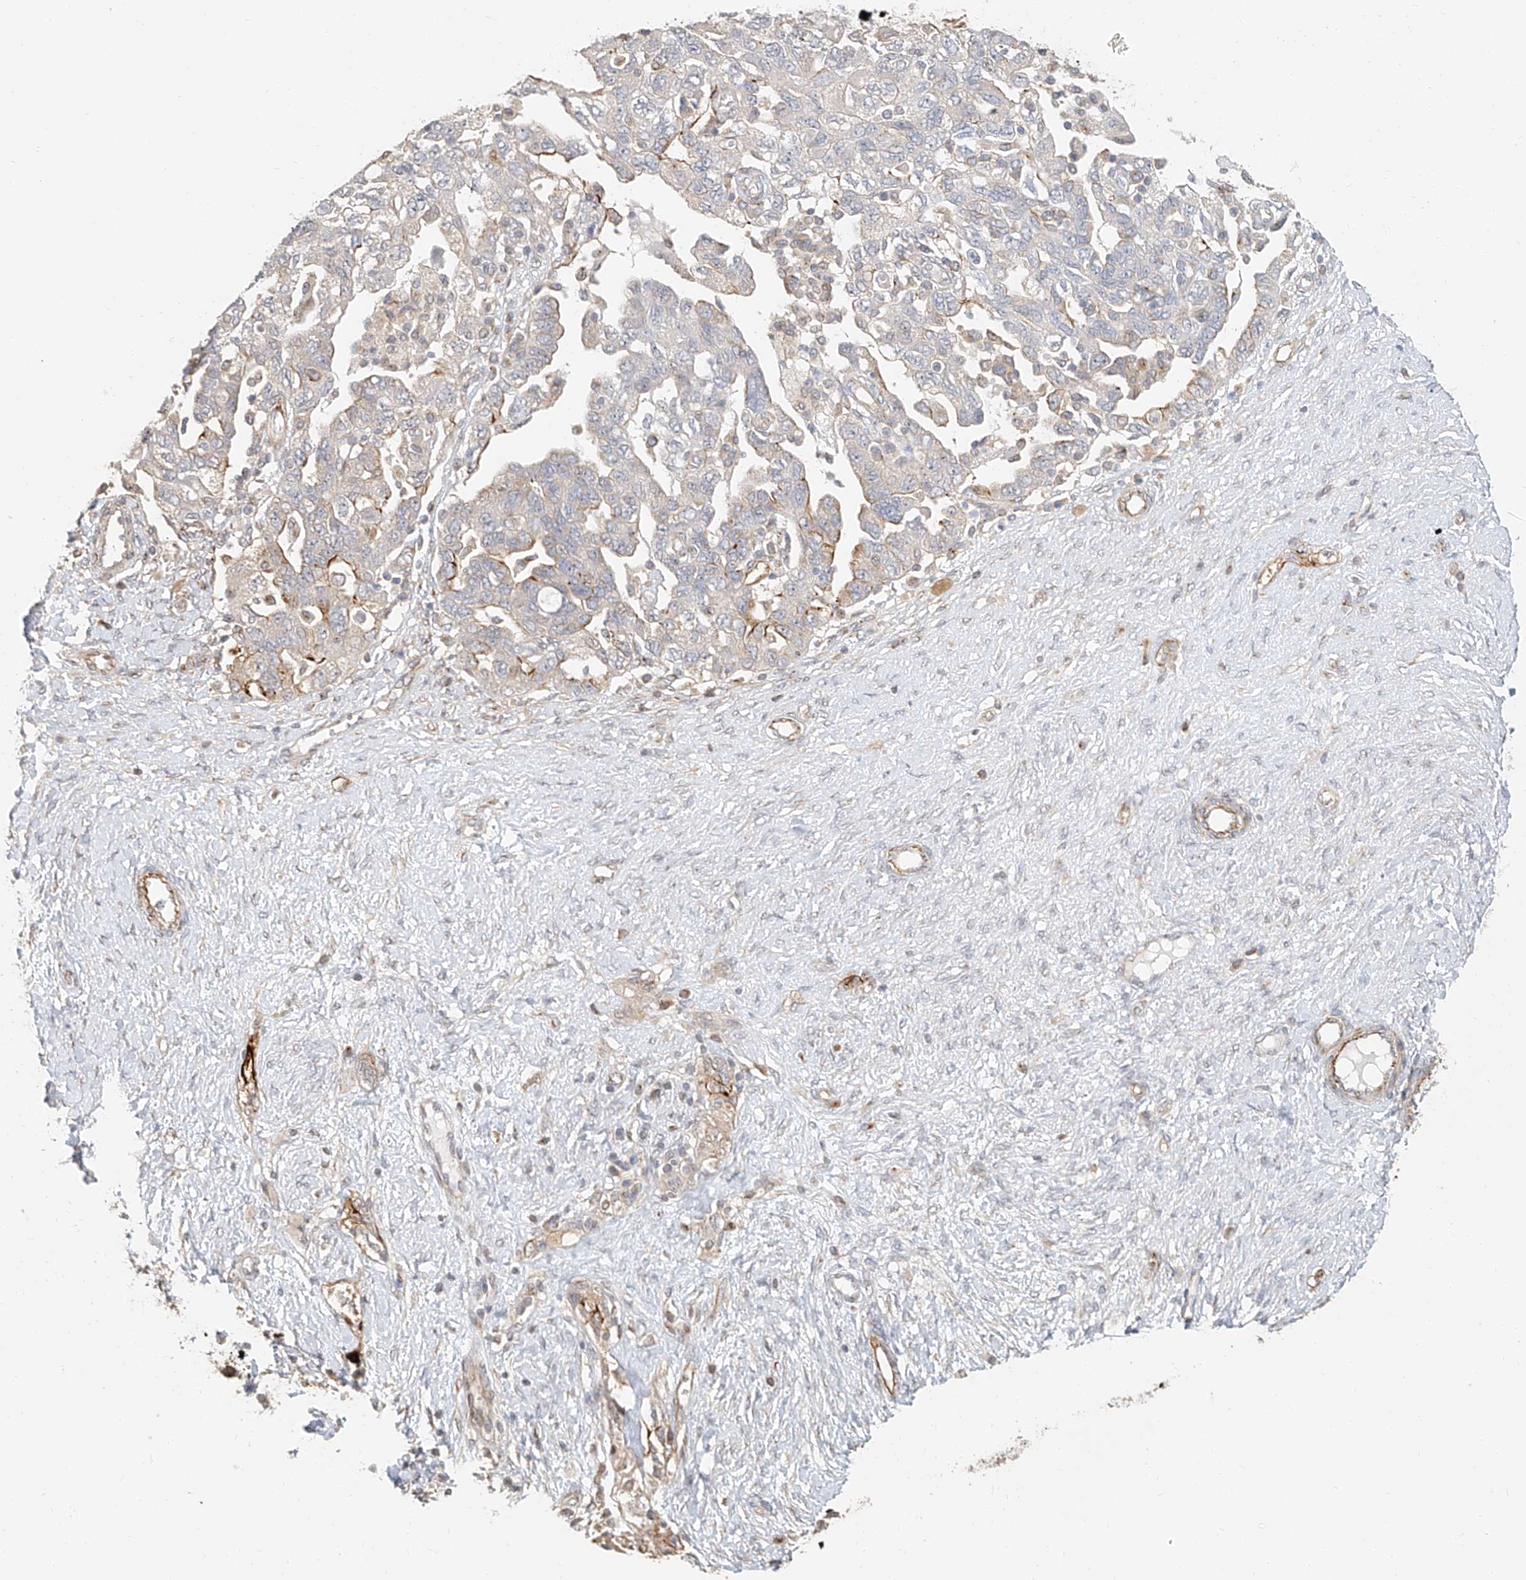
{"staining": {"intensity": "moderate", "quantity": "<25%", "location": "cytoplasmic/membranous"}, "tissue": "ovarian cancer", "cell_type": "Tumor cells", "image_type": "cancer", "snomed": [{"axis": "morphology", "description": "Carcinoma, NOS"}, {"axis": "morphology", "description": "Cystadenocarcinoma, serous, NOS"}, {"axis": "topography", "description": "Ovary"}], "caption": "A histopathology image of ovarian carcinoma stained for a protein displays moderate cytoplasmic/membranous brown staining in tumor cells.", "gene": "NAP1L1", "patient": {"sex": "female", "age": 69}}